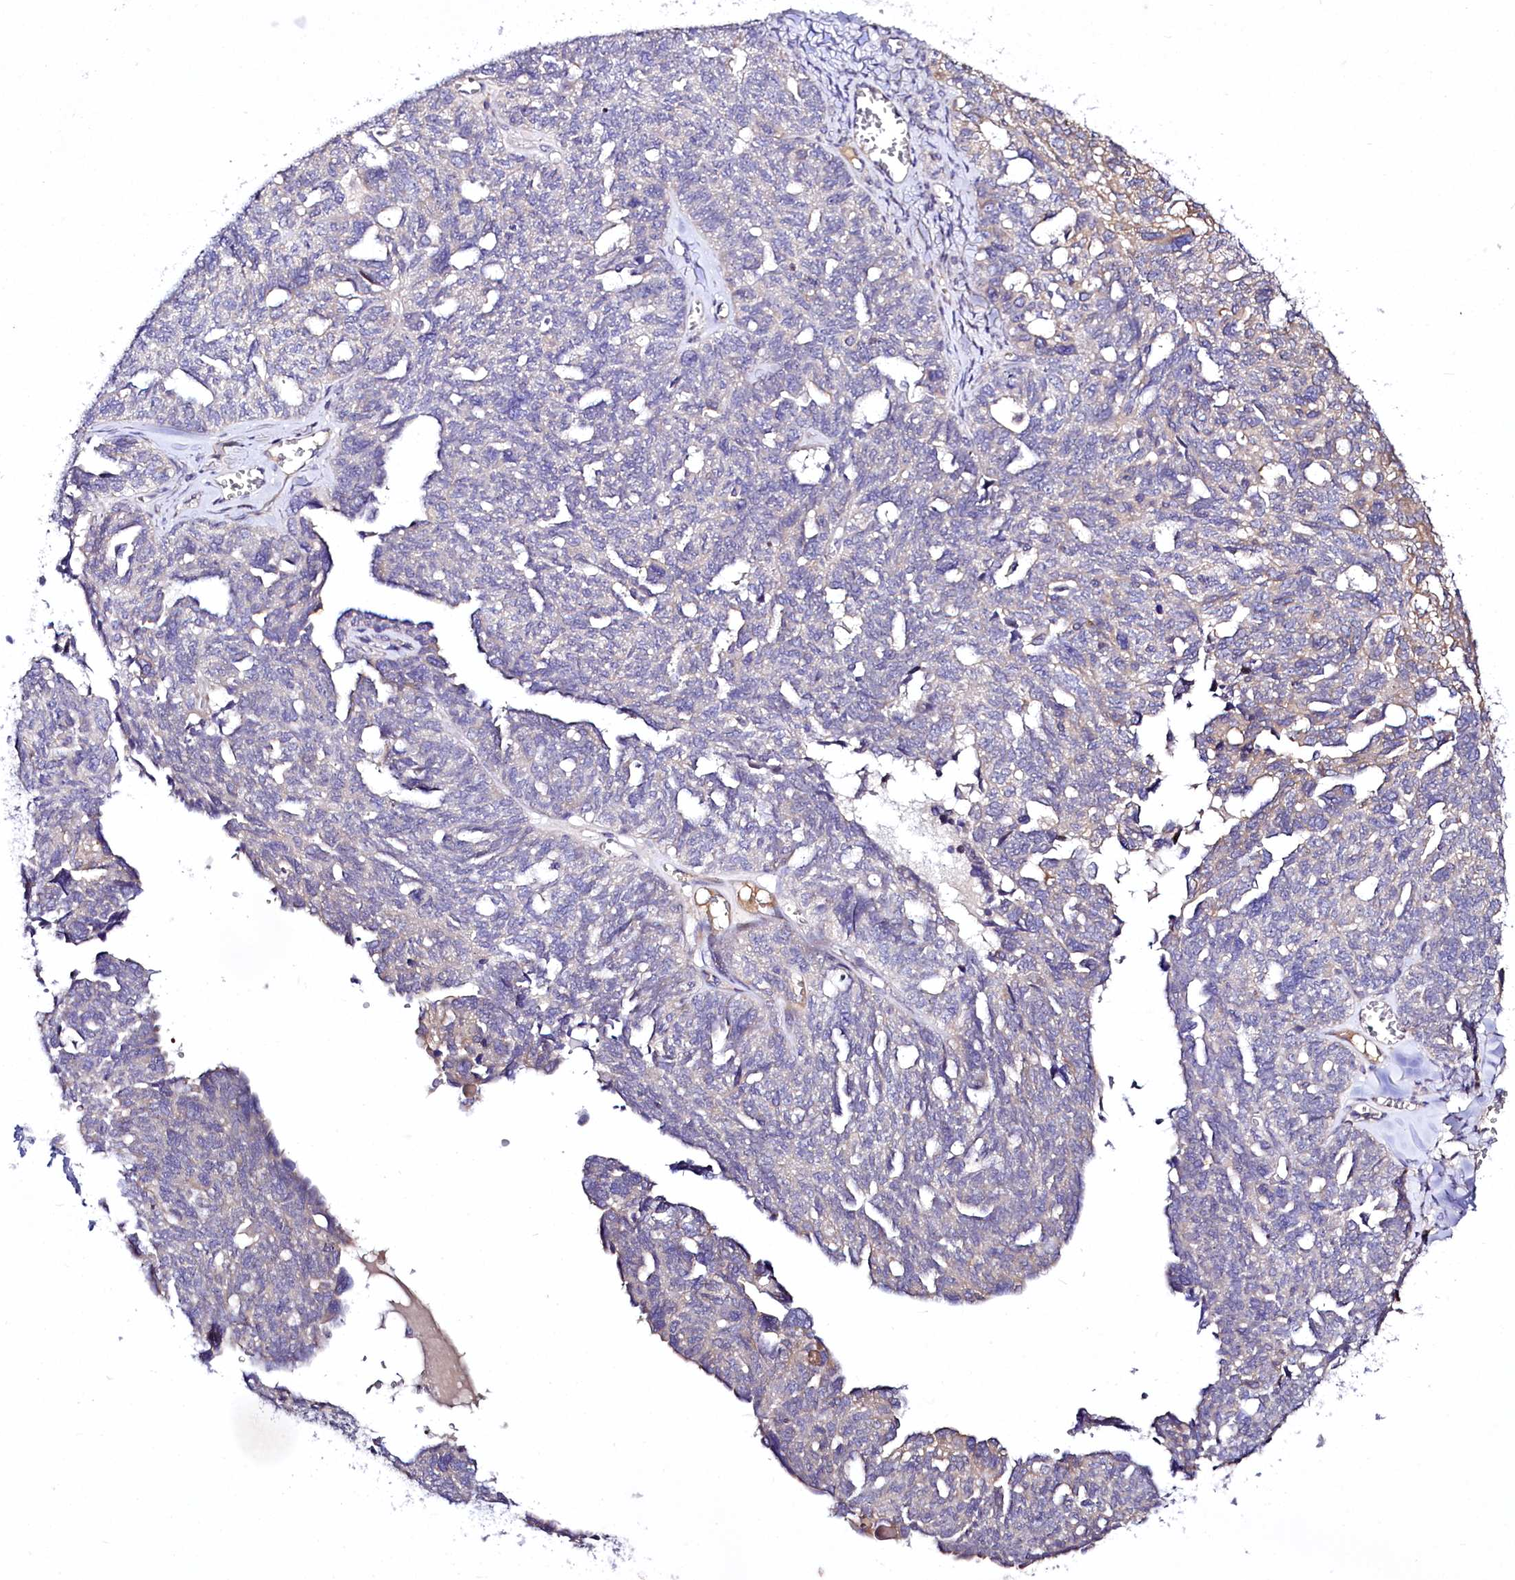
{"staining": {"intensity": "negative", "quantity": "none", "location": "none"}, "tissue": "ovarian cancer", "cell_type": "Tumor cells", "image_type": "cancer", "snomed": [{"axis": "morphology", "description": "Cystadenocarcinoma, serous, NOS"}, {"axis": "topography", "description": "Ovary"}], "caption": "Immunohistochemical staining of human ovarian cancer (serous cystadenocarcinoma) displays no significant expression in tumor cells.", "gene": "ZC3H12C", "patient": {"sex": "female", "age": 79}}